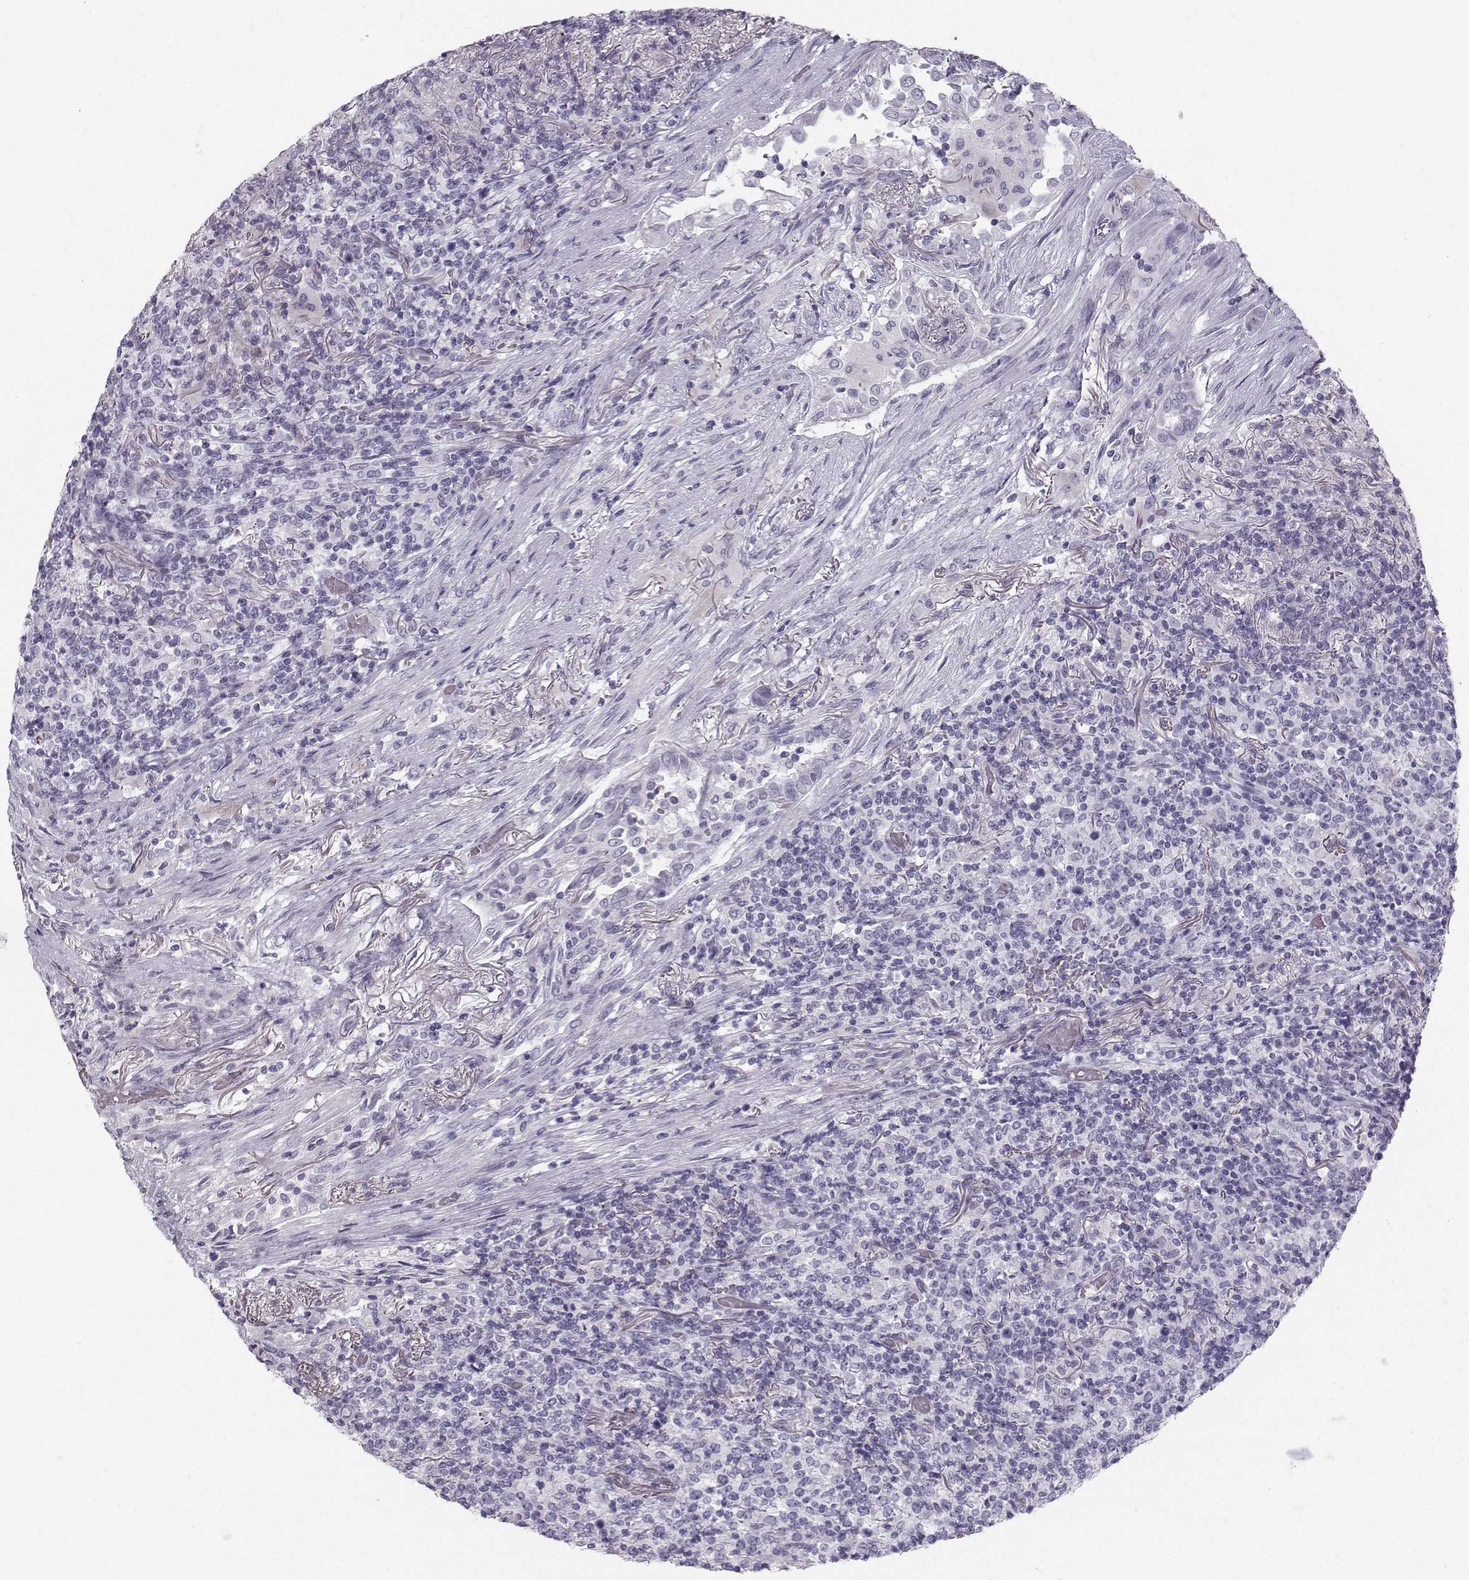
{"staining": {"intensity": "negative", "quantity": "none", "location": "none"}, "tissue": "lymphoma", "cell_type": "Tumor cells", "image_type": "cancer", "snomed": [{"axis": "morphology", "description": "Malignant lymphoma, non-Hodgkin's type, High grade"}, {"axis": "topography", "description": "Lung"}], "caption": "This is a histopathology image of immunohistochemistry (IHC) staining of high-grade malignant lymphoma, non-Hodgkin's type, which shows no positivity in tumor cells. Brightfield microscopy of immunohistochemistry stained with DAB (3,3'-diaminobenzidine) (brown) and hematoxylin (blue), captured at high magnification.", "gene": "CASR", "patient": {"sex": "male", "age": 79}}